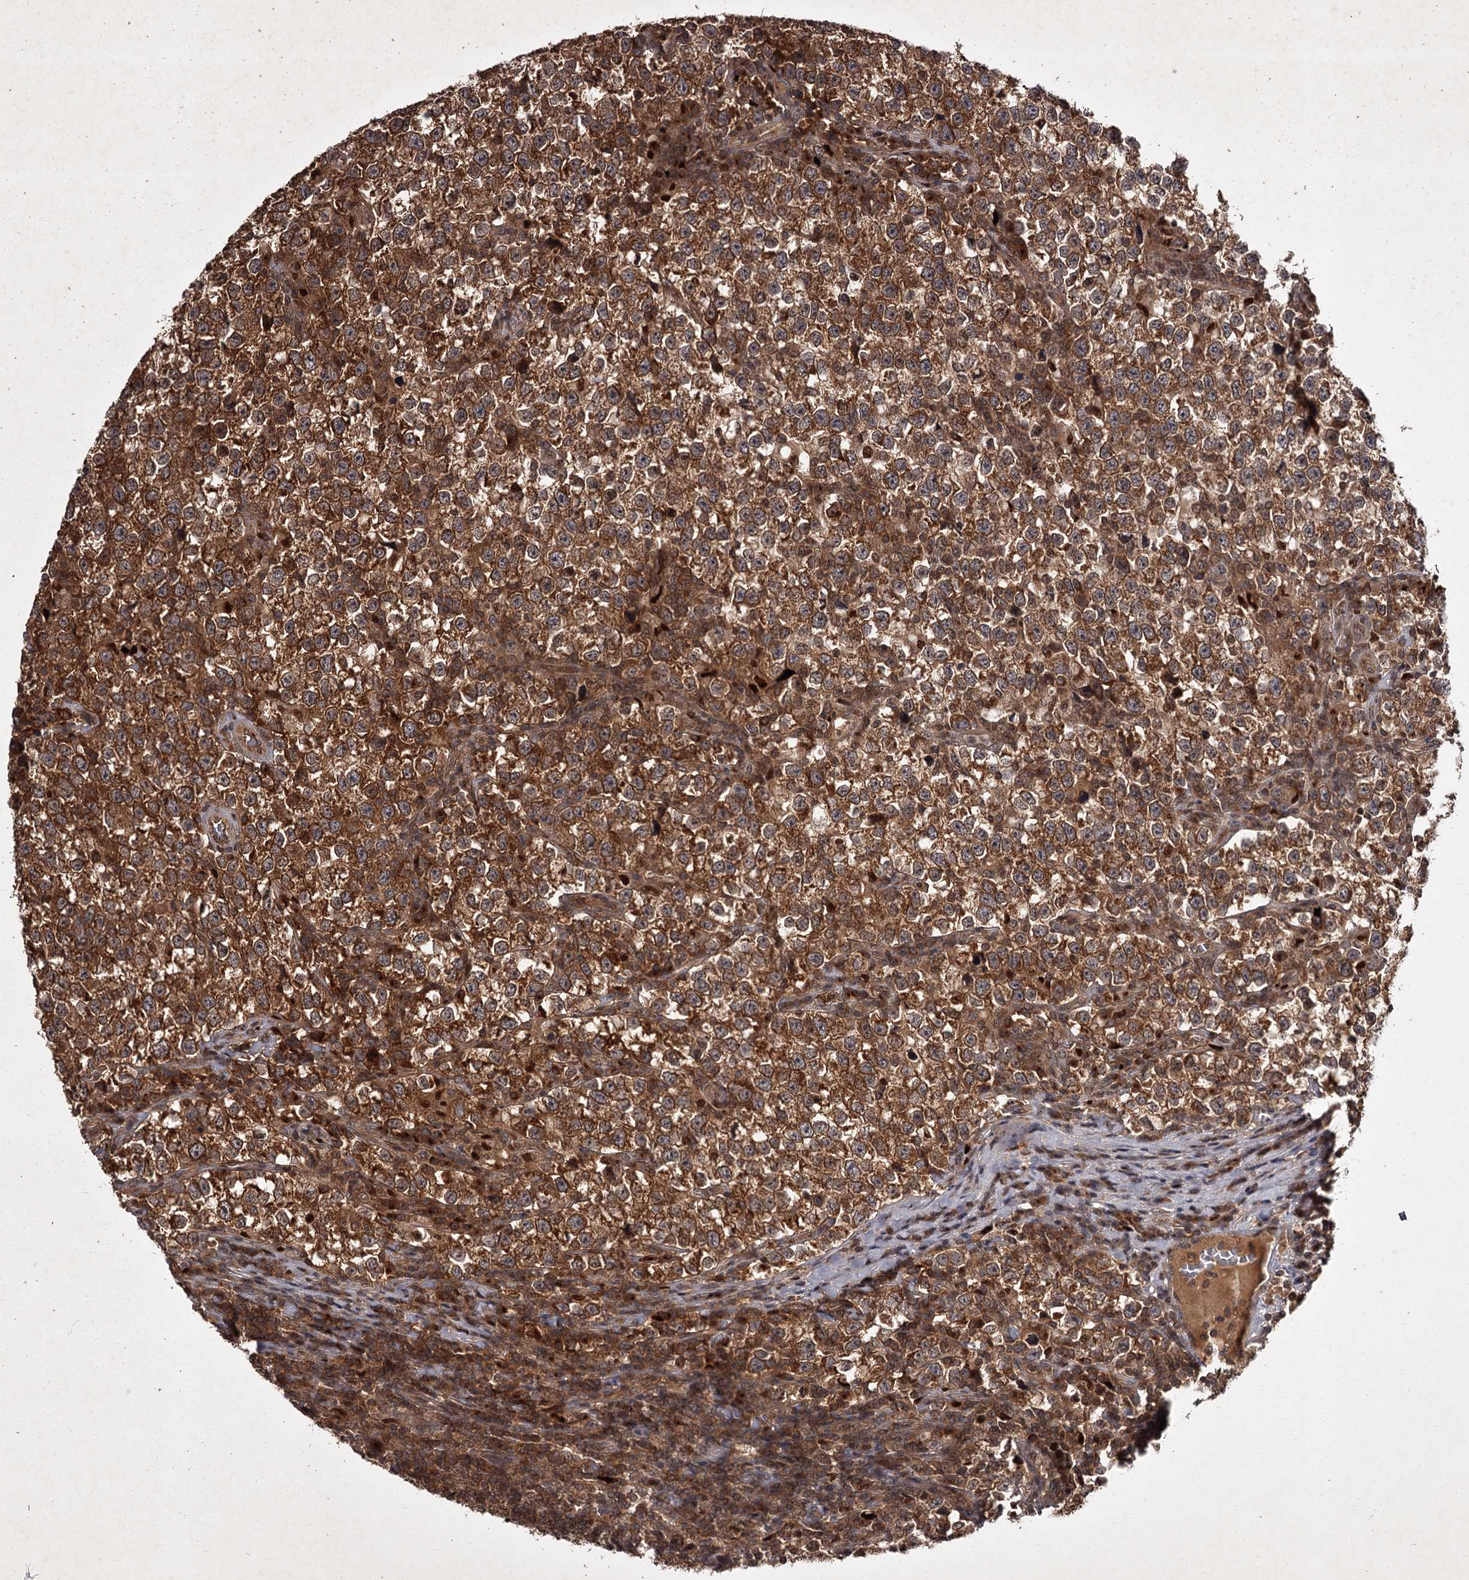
{"staining": {"intensity": "strong", "quantity": ">75%", "location": "cytoplasmic/membranous"}, "tissue": "testis cancer", "cell_type": "Tumor cells", "image_type": "cancer", "snomed": [{"axis": "morphology", "description": "Normal tissue, NOS"}, {"axis": "morphology", "description": "Seminoma, NOS"}, {"axis": "topography", "description": "Testis"}], "caption": "Testis seminoma stained with immunohistochemistry reveals strong cytoplasmic/membranous positivity in approximately >75% of tumor cells.", "gene": "TBC1D23", "patient": {"sex": "male", "age": 43}}